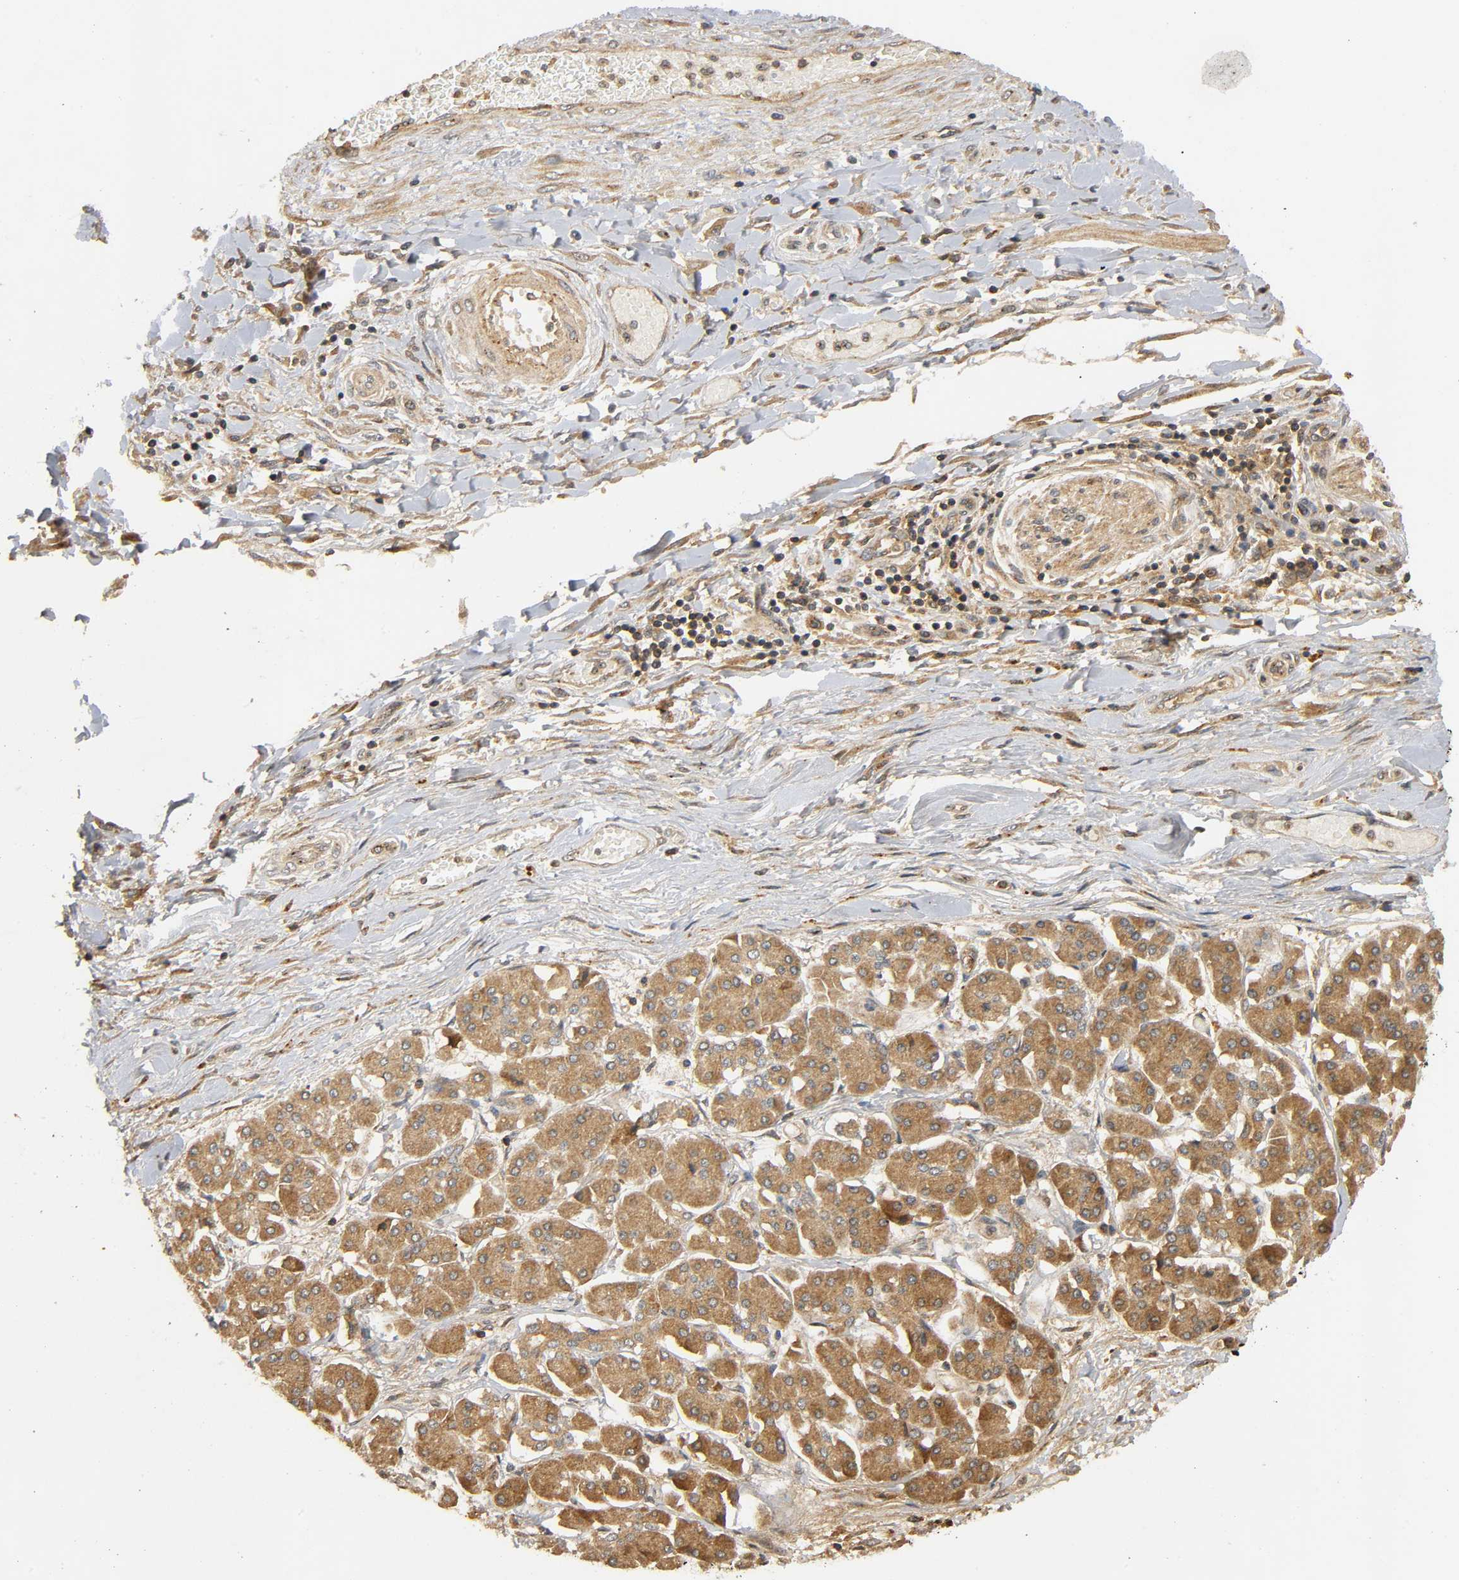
{"staining": {"intensity": "moderate", "quantity": ">75%", "location": "cytoplasmic/membranous"}, "tissue": "pancreatic cancer", "cell_type": "Tumor cells", "image_type": "cancer", "snomed": [{"axis": "morphology", "description": "Adenocarcinoma, NOS"}, {"axis": "topography", "description": "Pancreas"}], "caption": "About >75% of tumor cells in human pancreatic cancer (adenocarcinoma) reveal moderate cytoplasmic/membranous protein positivity as visualized by brown immunohistochemical staining.", "gene": "IKBKB", "patient": {"sex": "male", "age": 46}}